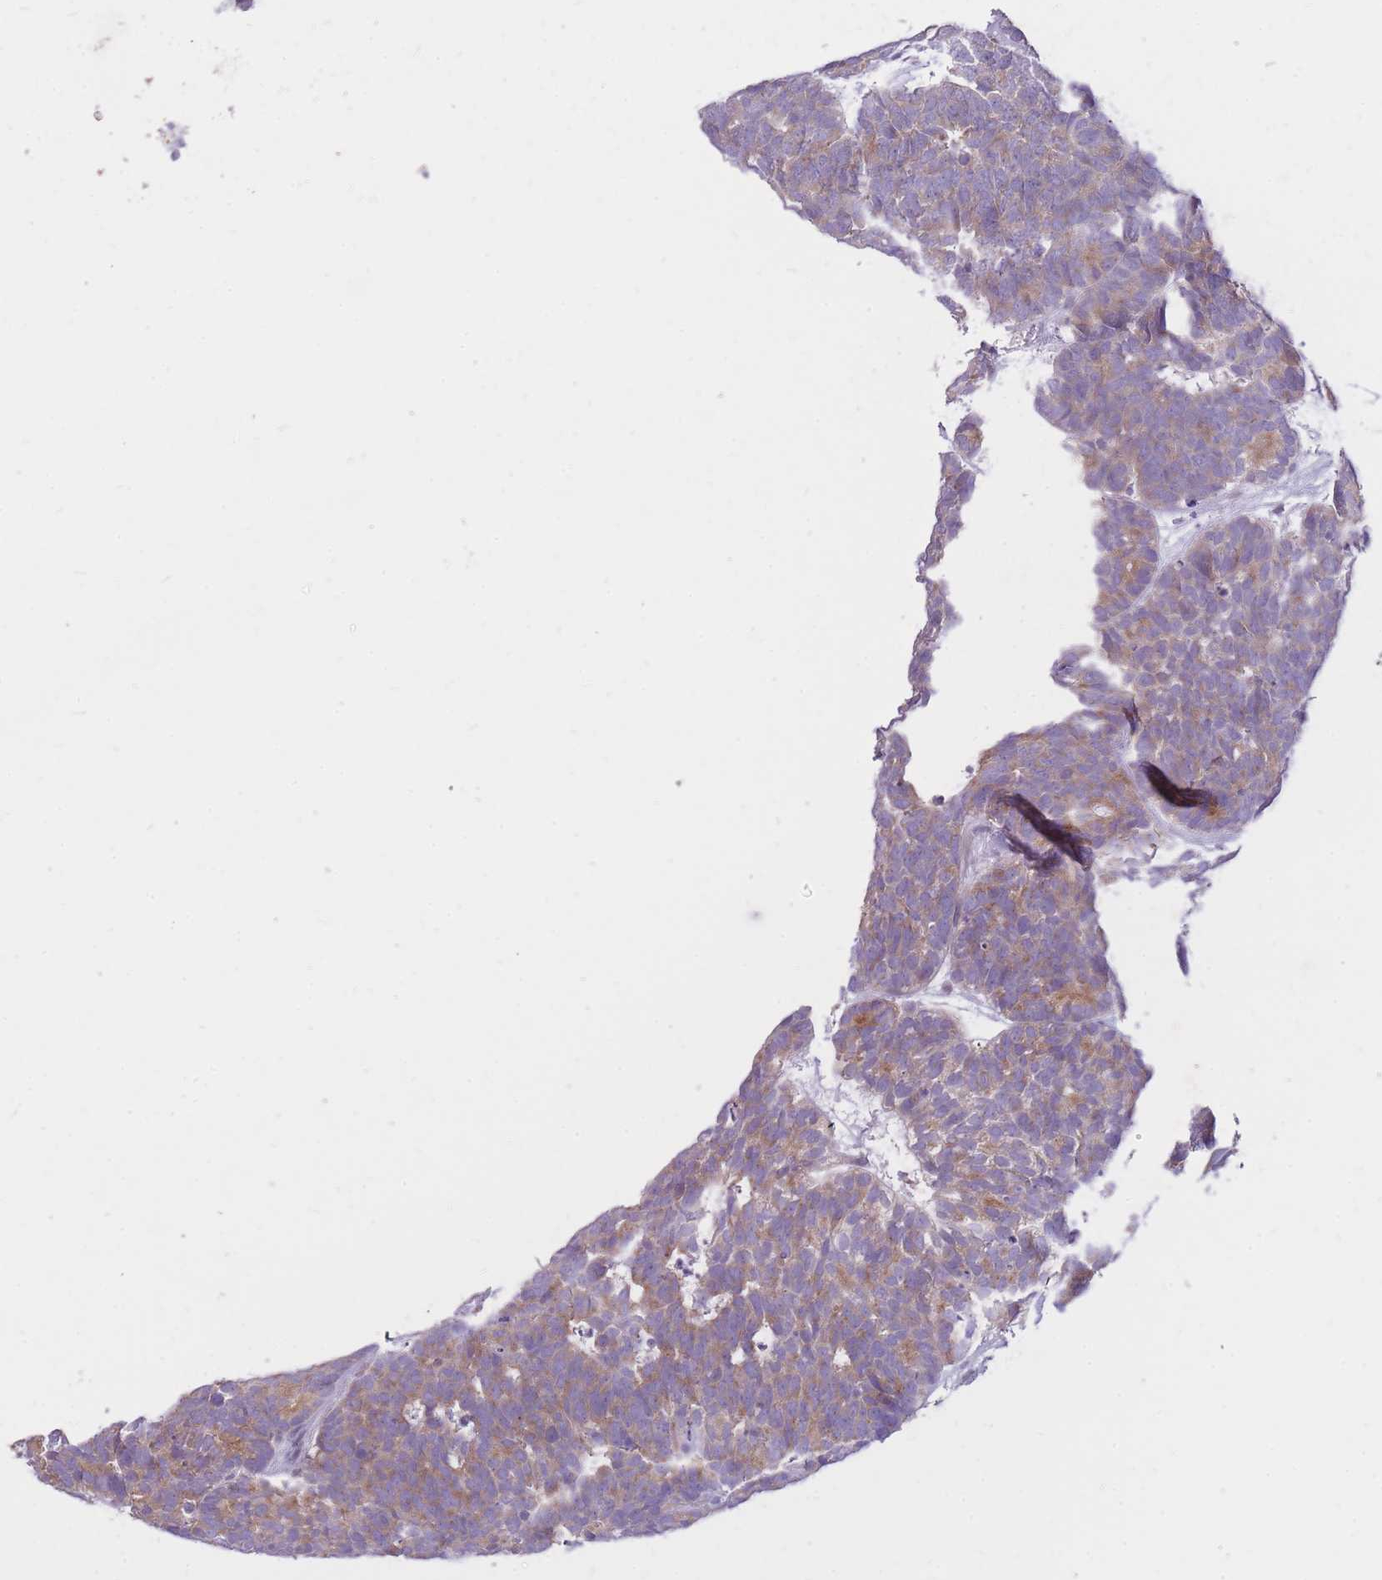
{"staining": {"intensity": "moderate", "quantity": "25%-75%", "location": "cytoplasmic/membranous"}, "tissue": "head and neck cancer", "cell_type": "Tumor cells", "image_type": "cancer", "snomed": [{"axis": "morphology", "description": "Adenocarcinoma, NOS"}, {"axis": "topography", "description": "Head-Neck"}], "caption": "High-magnification brightfield microscopy of head and neck cancer stained with DAB (3,3'-diaminobenzidine) (brown) and counterstained with hematoxylin (blue). tumor cells exhibit moderate cytoplasmic/membranous positivity is seen in approximately25%-75% of cells. Ihc stains the protein of interest in brown and the nuclei are stained blue.", "gene": "HOOK2", "patient": {"sex": "female", "age": 81}}